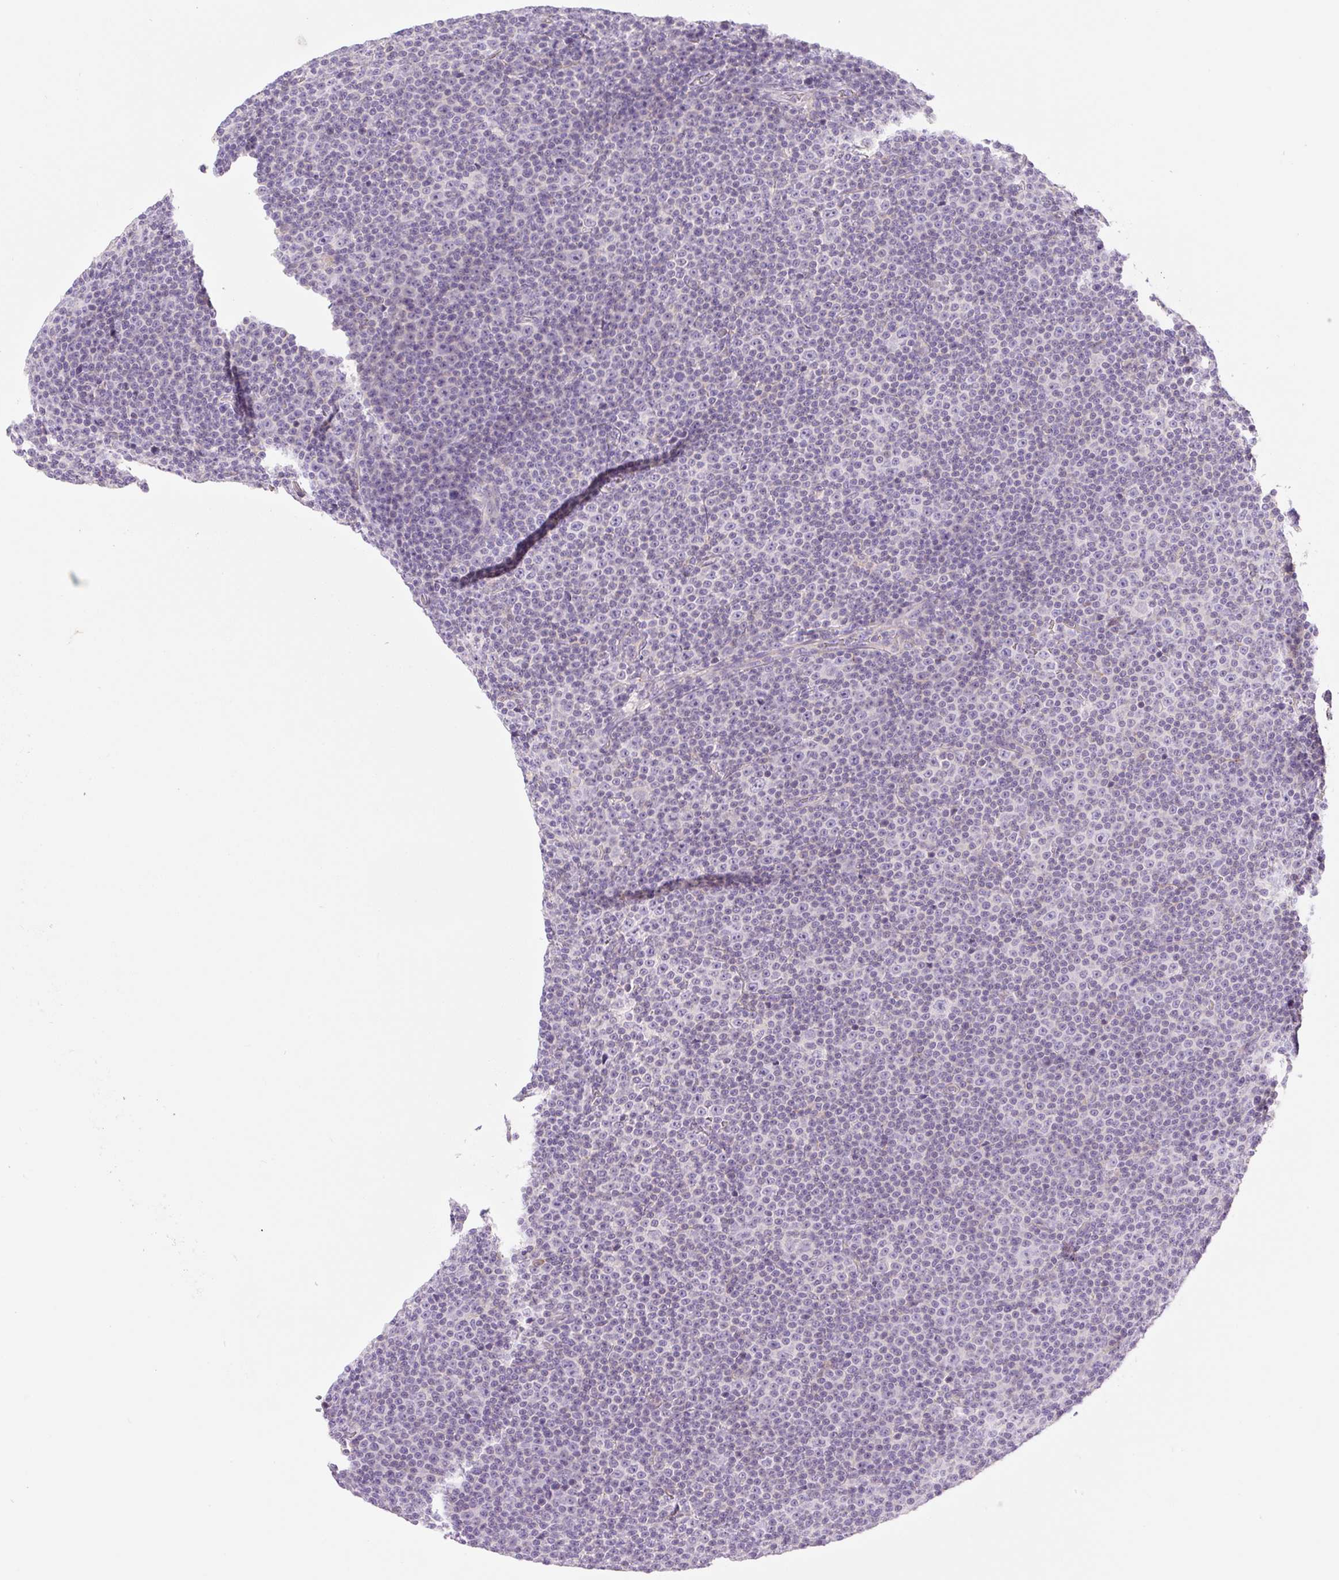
{"staining": {"intensity": "negative", "quantity": "none", "location": "none"}, "tissue": "lymphoma", "cell_type": "Tumor cells", "image_type": "cancer", "snomed": [{"axis": "morphology", "description": "Malignant lymphoma, non-Hodgkin's type, Low grade"}, {"axis": "topography", "description": "Lymph node"}], "caption": "IHC of human low-grade malignant lymphoma, non-Hodgkin's type reveals no positivity in tumor cells. Nuclei are stained in blue.", "gene": "LYVE1", "patient": {"sex": "female", "age": 67}}